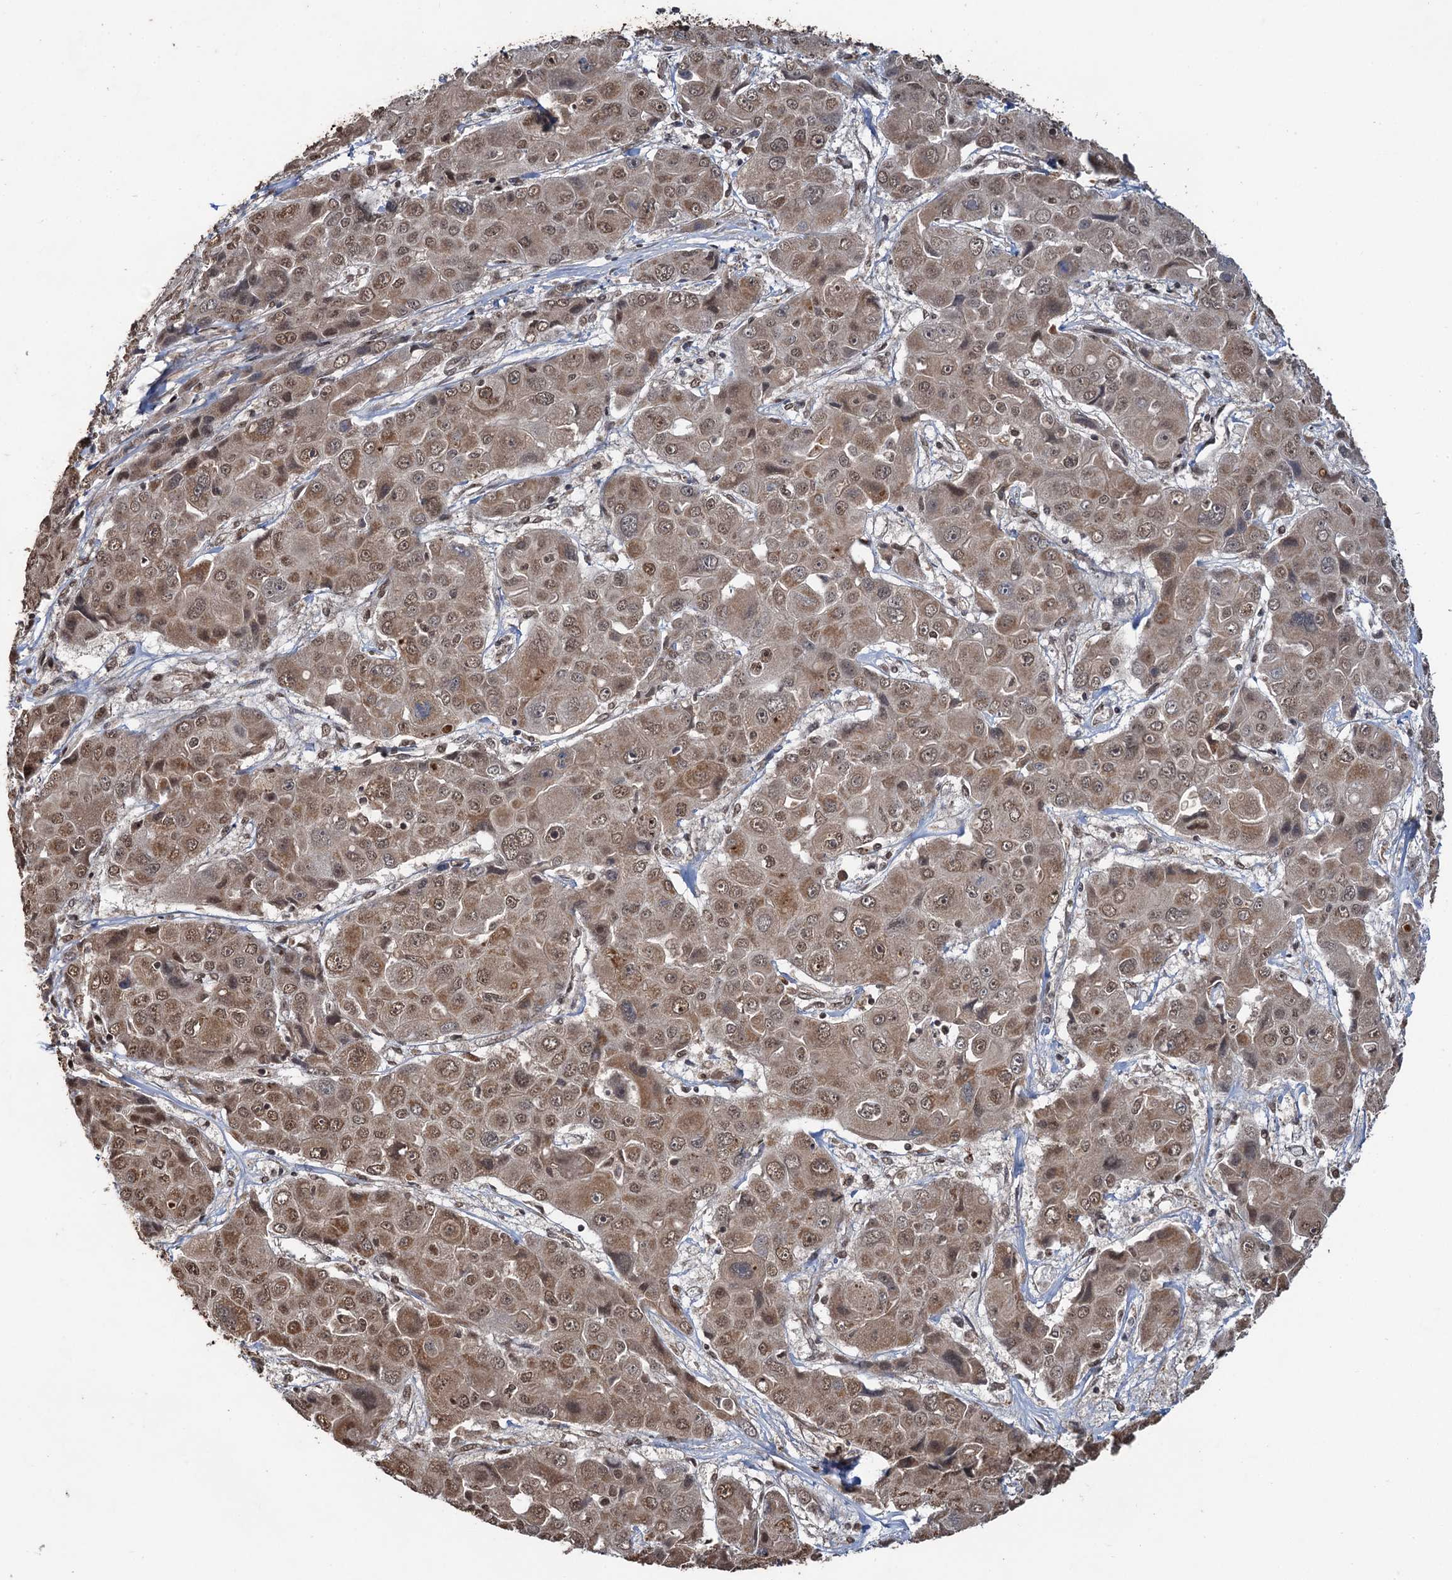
{"staining": {"intensity": "moderate", "quantity": ">75%", "location": "cytoplasmic/membranous,nuclear"}, "tissue": "liver cancer", "cell_type": "Tumor cells", "image_type": "cancer", "snomed": [{"axis": "morphology", "description": "Cholangiocarcinoma"}, {"axis": "topography", "description": "Liver"}], "caption": "An image of liver cholangiocarcinoma stained for a protein shows moderate cytoplasmic/membranous and nuclear brown staining in tumor cells.", "gene": "REP15", "patient": {"sex": "male", "age": 67}}